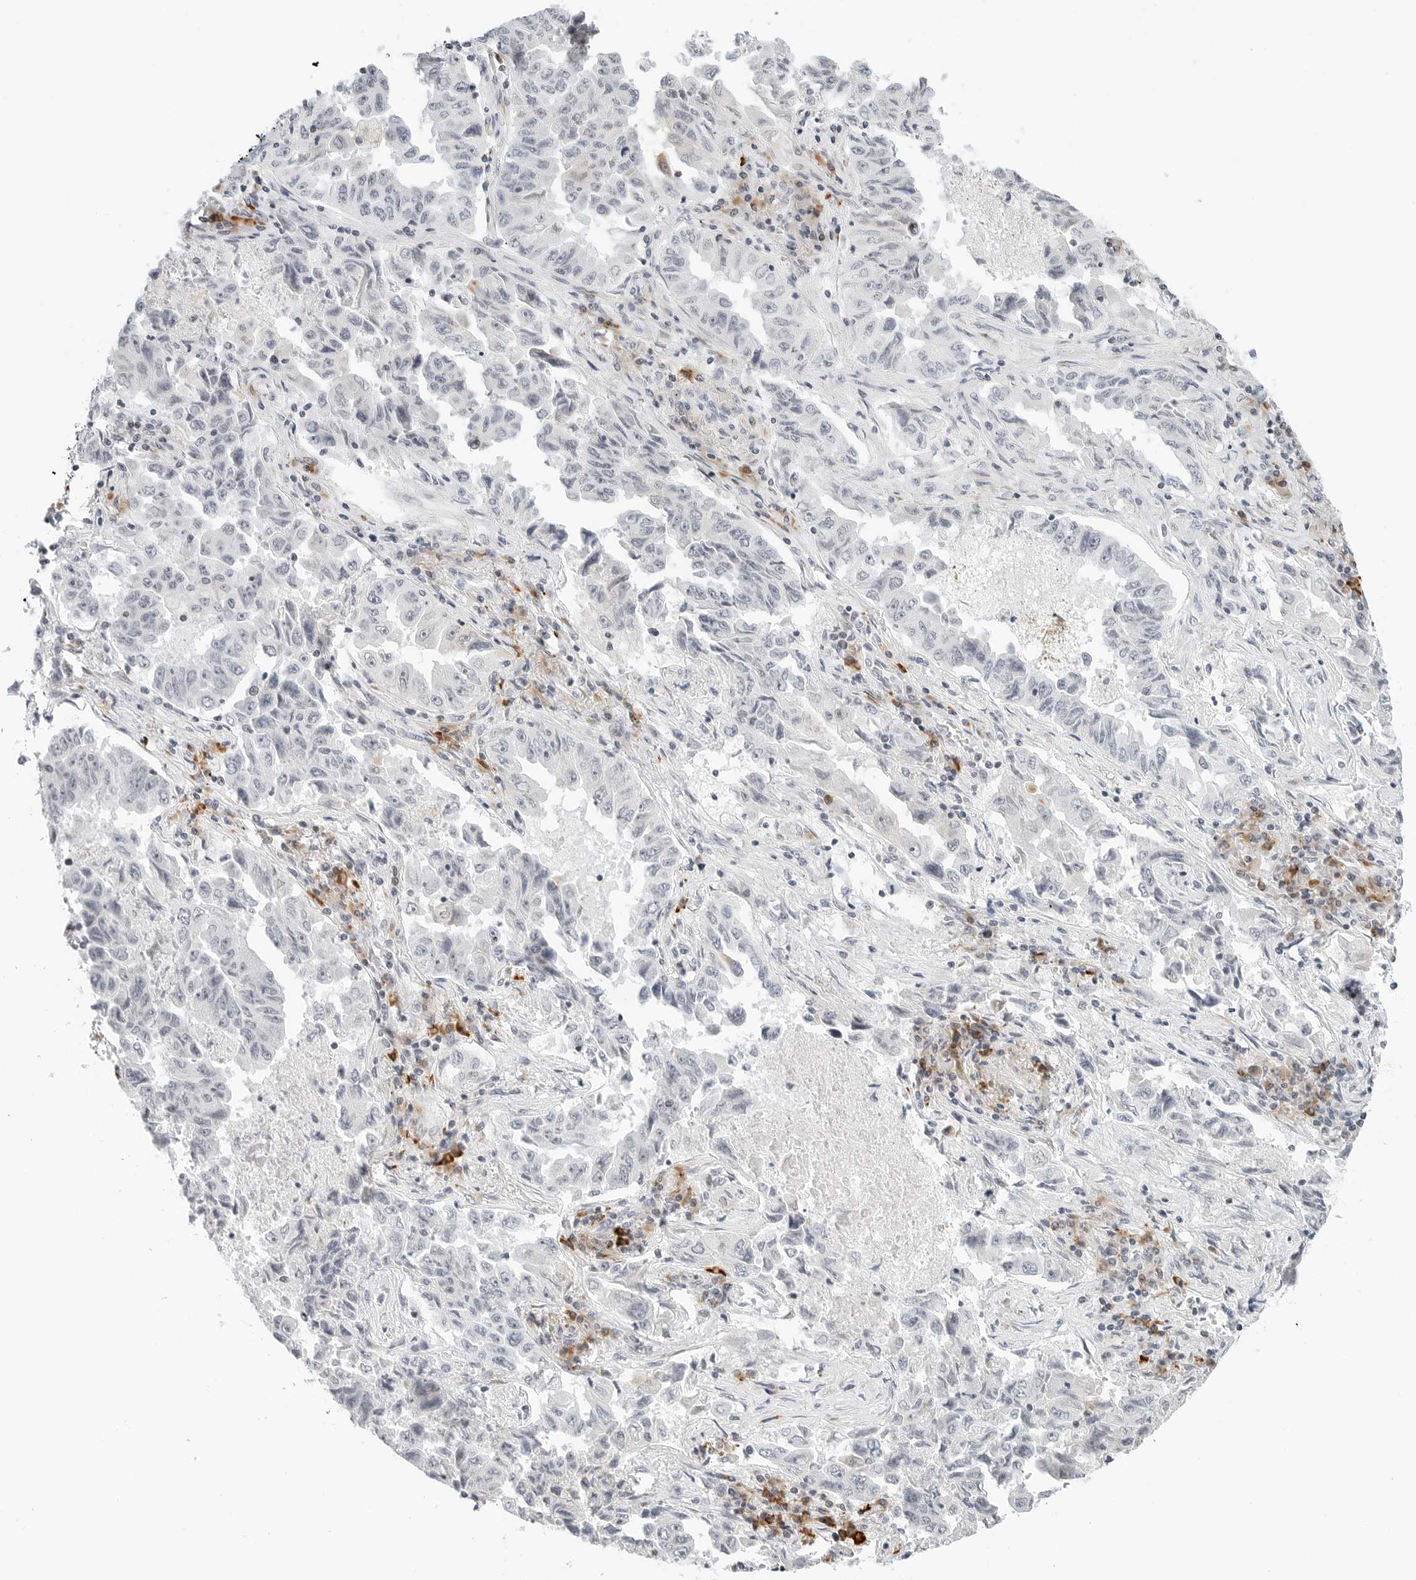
{"staining": {"intensity": "negative", "quantity": "none", "location": "none"}, "tissue": "lung cancer", "cell_type": "Tumor cells", "image_type": "cancer", "snomed": [{"axis": "morphology", "description": "Adenocarcinoma, NOS"}, {"axis": "topography", "description": "Lung"}], "caption": "DAB immunohistochemical staining of human adenocarcinoma (lung) displays no significant staining in tumor cells. (Immunohistochemistry, brightfield microscopy, high magnification).", "gene": "PARP10", "patient": {"sex": "female", "age": 51}}